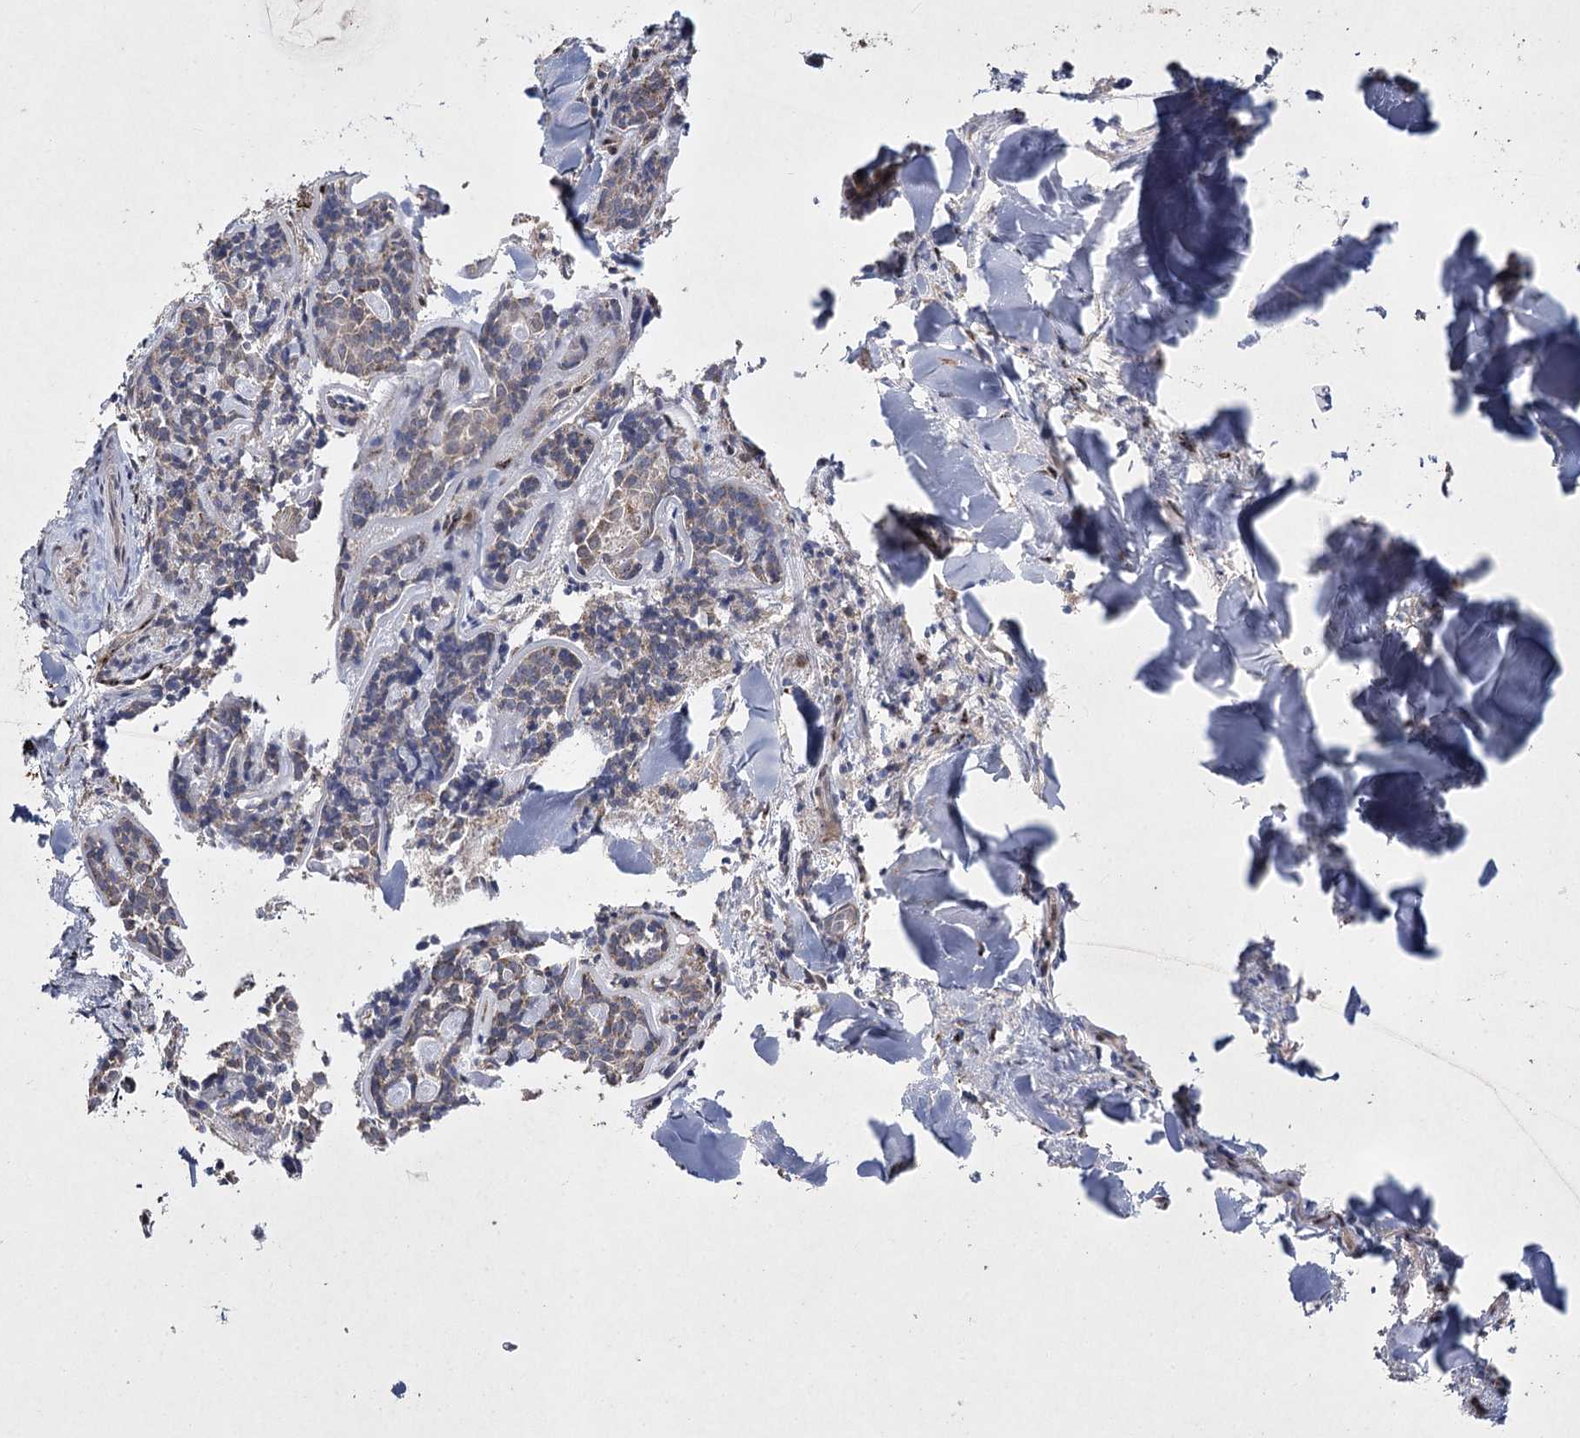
{"staining": {"intensity": "weak", "quantity": ">75%", "location": "cytoplasmic/membranous"}, "tissue": "head and neck cancer", "cell_type": "Tumor cells", "image_type": "cancer", "snomed": [{"axis": "morphology", "description": "Adenocarcinoma, NOS"}, {"axis": "topography", "description": "Salivary gland"}, {"axis": "topography", "description": "Head-Neck"}], "caption": "Human head and neck cancer (adenocarcinoma) stained with a protein marker shows weak staining in tumor cells.", "gene": "SH3TC1", "patient": {"sex": "female", "age": 63}}